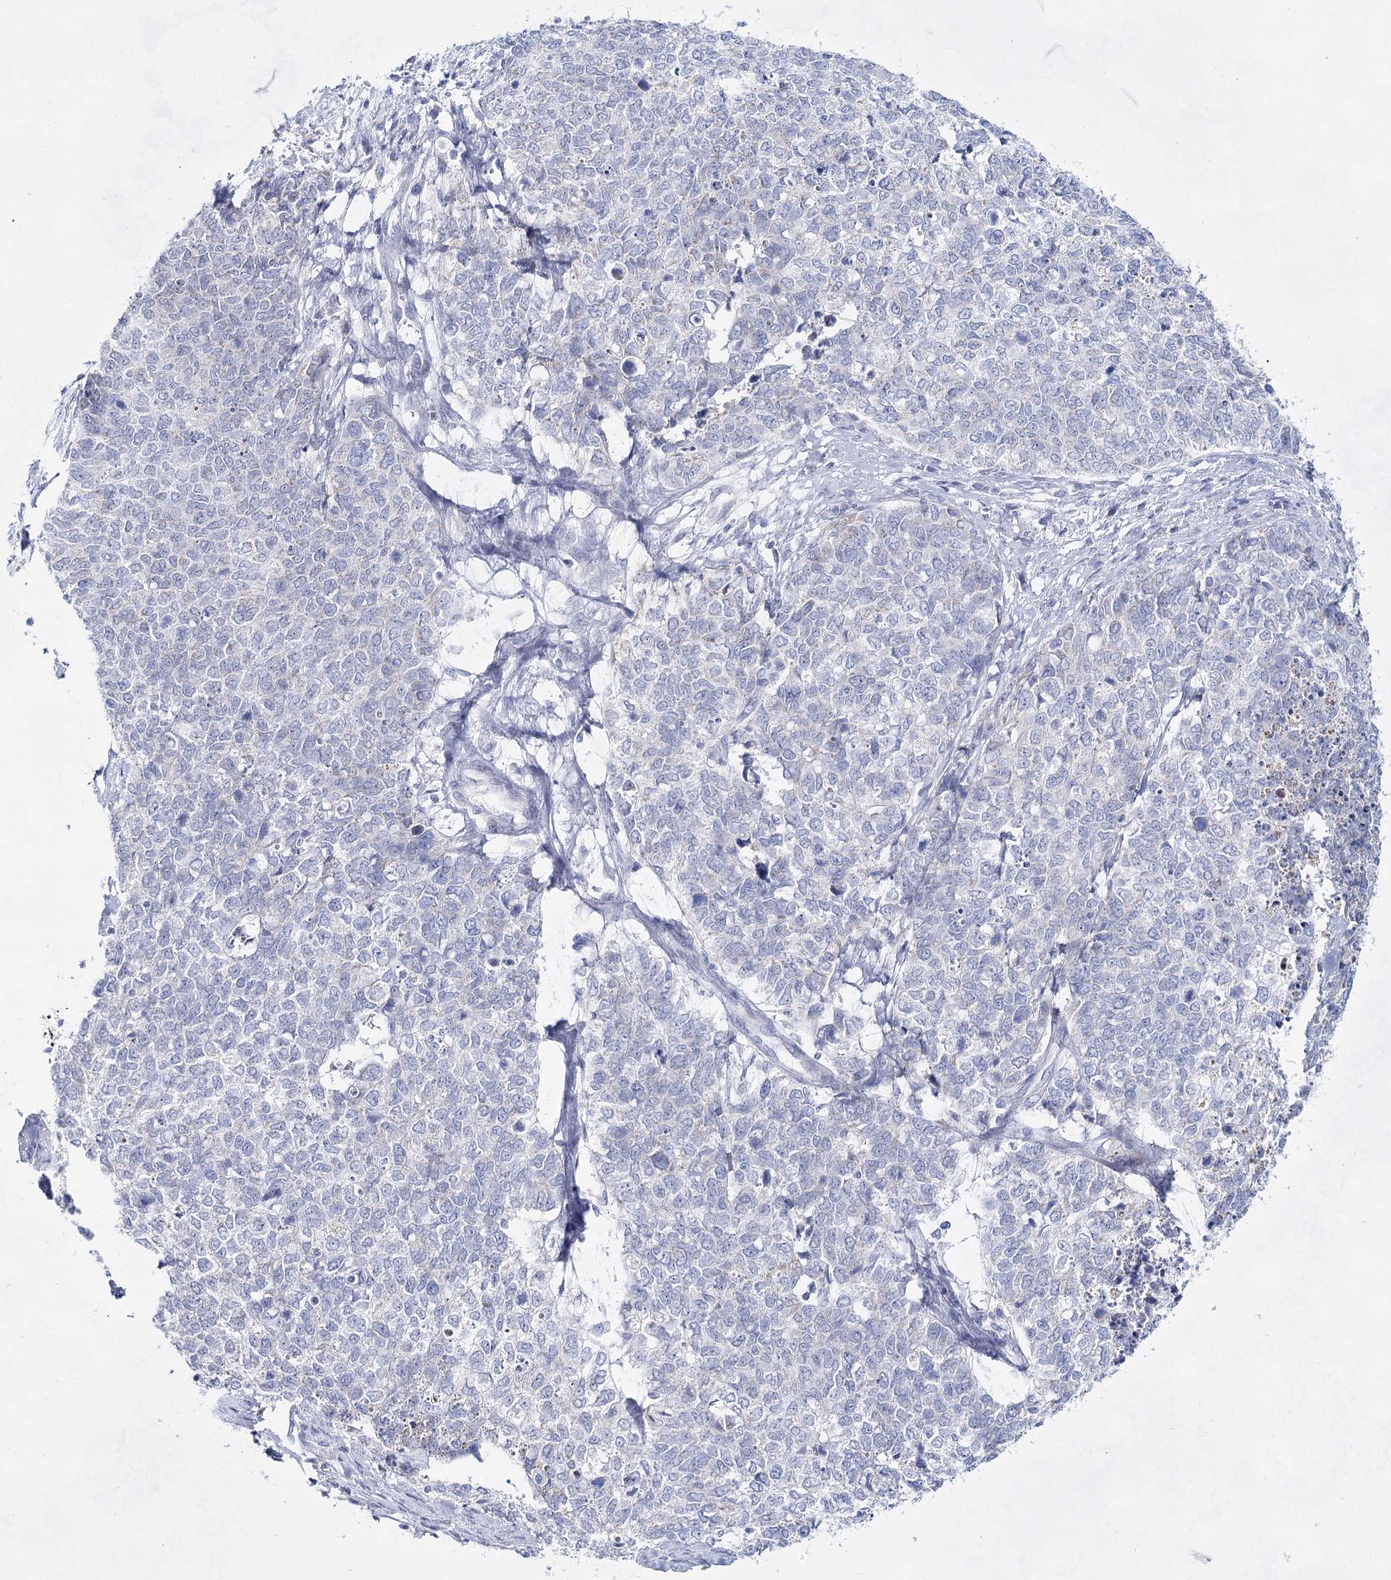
{"staining": {"intensity": "negative", "quantity": "none", "location": "none"}, "tissue": "cervical cancer", "cell_type": "Tumor cells", "image_type": "cancer", "snomed": [{"axis": "morphology", "description": "Squamous cell carcinoma, NOS"}, {"axis": "topography", "description": "Cervix"}], "caption": "Cervical cancer (squamous cell carcinoma) stained for a protein using immunohistochemistry (IHC) displays no positivity tumor cells.", "gene": "BPHL", "patient": {"sex": "female", "age": 63}}